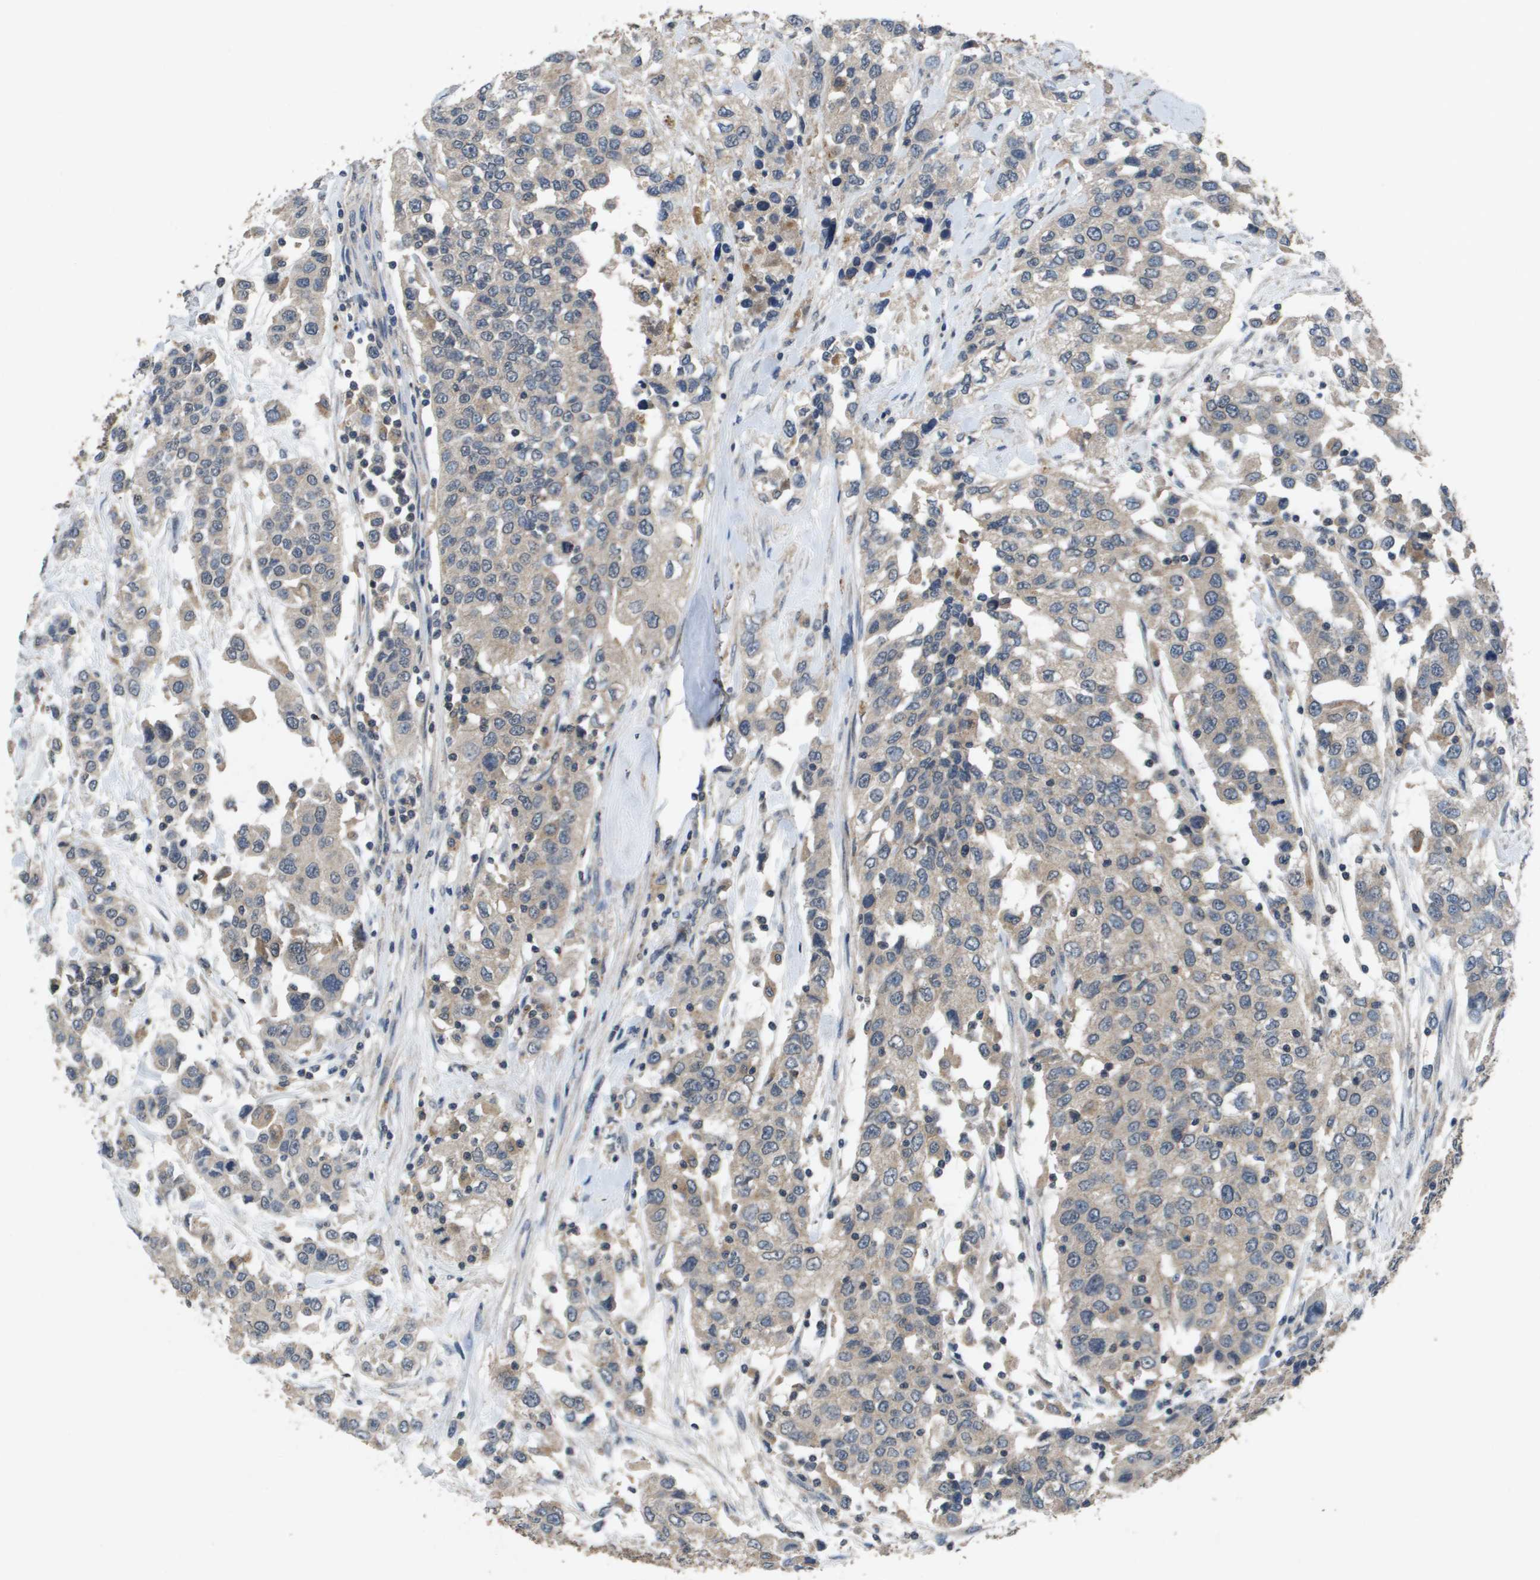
{"staining": {"intensity": "weak", "quantity": ">75%", "location": "cytoplasmic/membranous"}, "tissue": "urothelial cancer", "cell_type": "Tumor cells", "image_type": "cancer", "snomed": [{"axis": "morphology", "description": "Urothelial carcinoma, High grade"}, {"axis": "topography", "description": "Urinary bladder"}], "caption": "The photomicrograph demonstrates staining of urothelial carcinoma (high-grade), revealing weak cytoplasmic/membranous protein expression (brown color) within tumor cells. (DAB (3,3'-diaminobenzidine) IHC with brightfield microscopy, high magnification).", "gene": "PROC", "patient": {"sex": "female", "age": 80}}